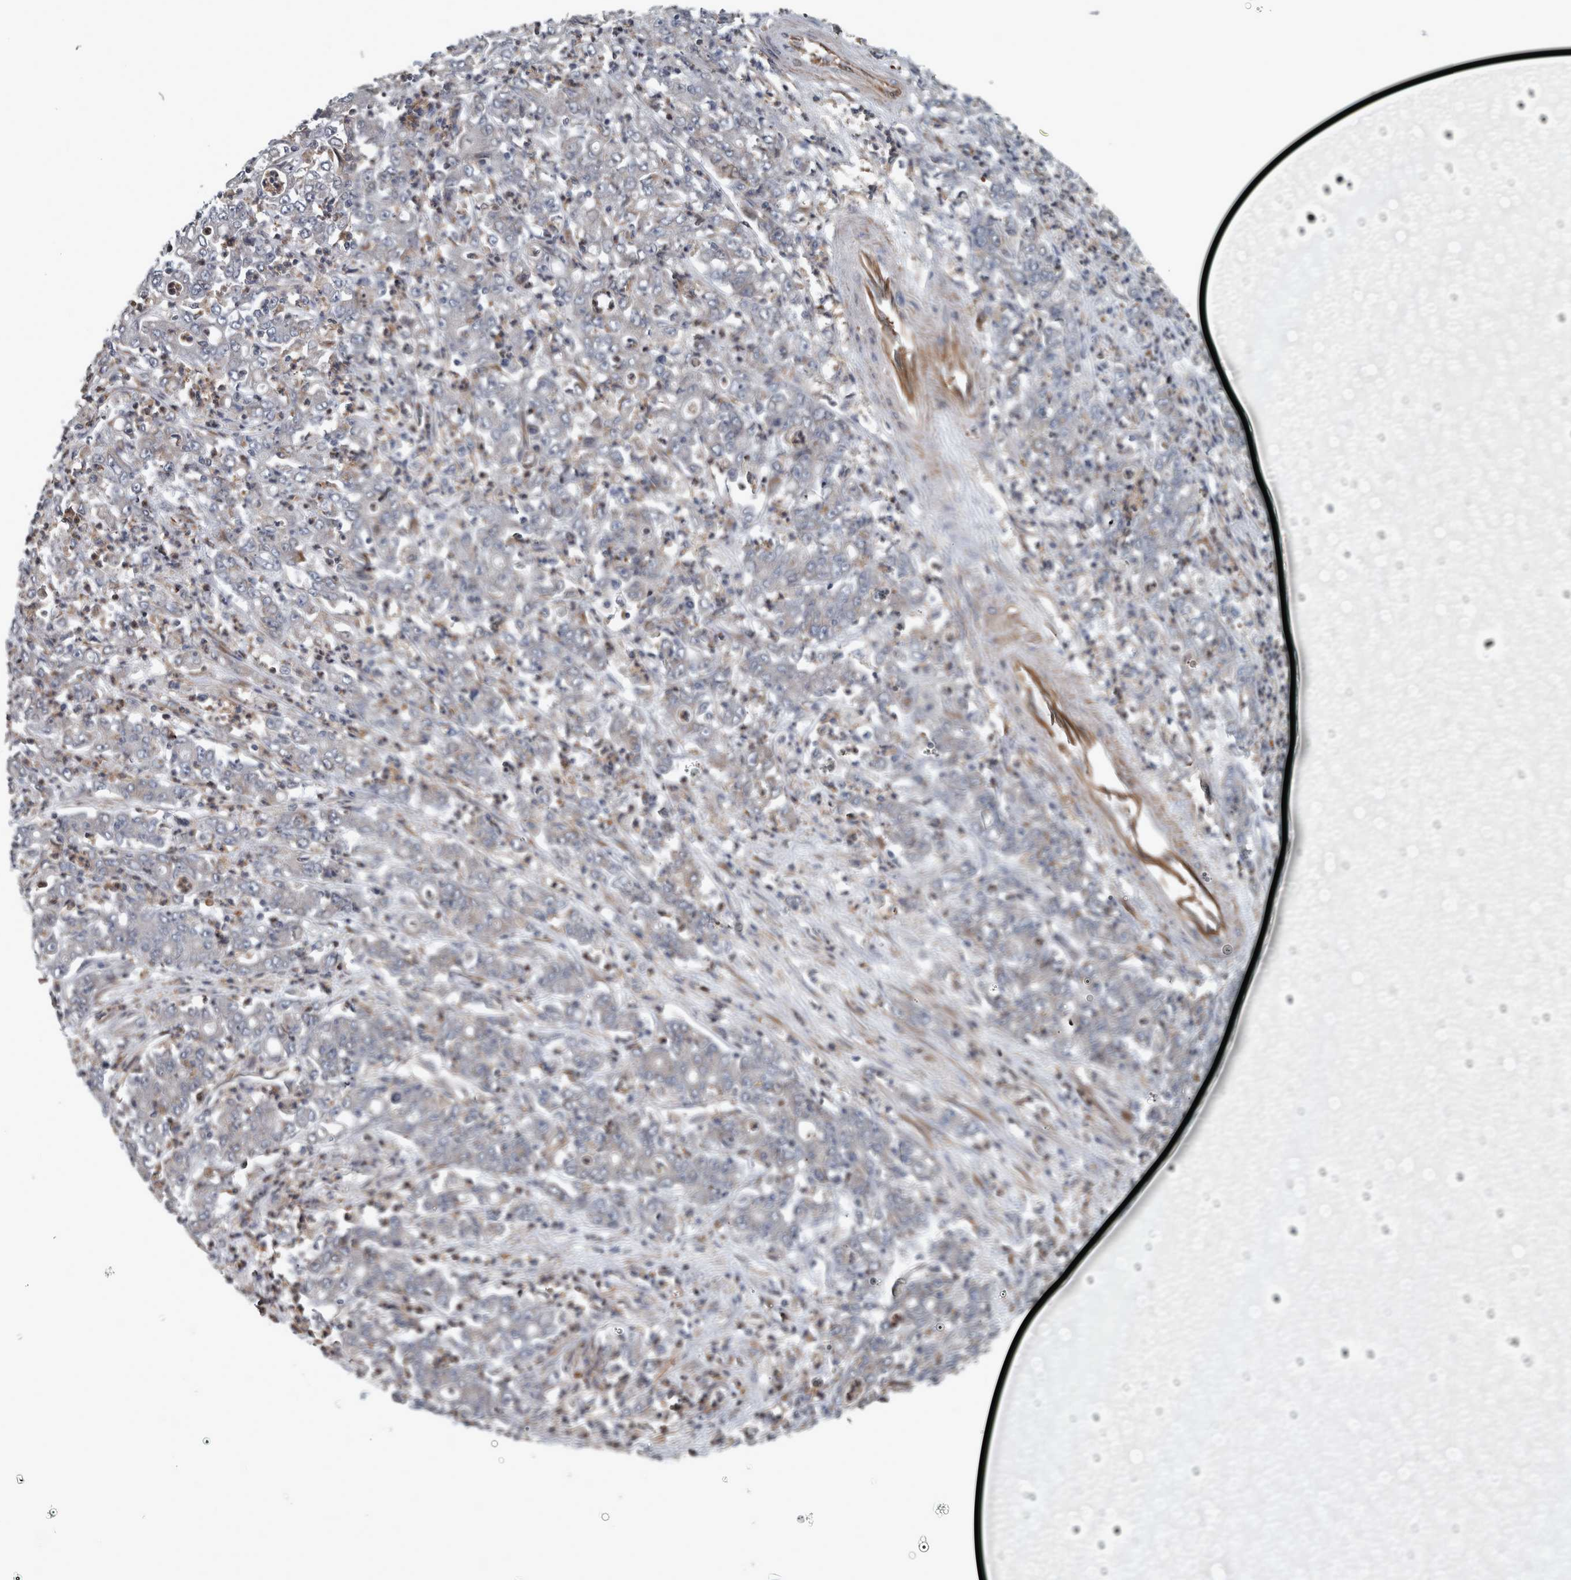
{"staining": {"intensity": "negative", "quantity": "none", "location": "none"}, "tissue": "stomach cancer", "cell_type": "Tumor cells", "image_type": "cancer", "snomed": [{"axis": "morphology", "description": "Adenocarcinoma, NOS"}, {"axis": "topography", "description": "Stomach, lower"}], "caption": "The immunohistochemistry image has no significant positivity in tumor cells of stomach adenocarcinoma tissue.", "gene": "EXOC8", "patient": {"sex": "female", "age": 71}}